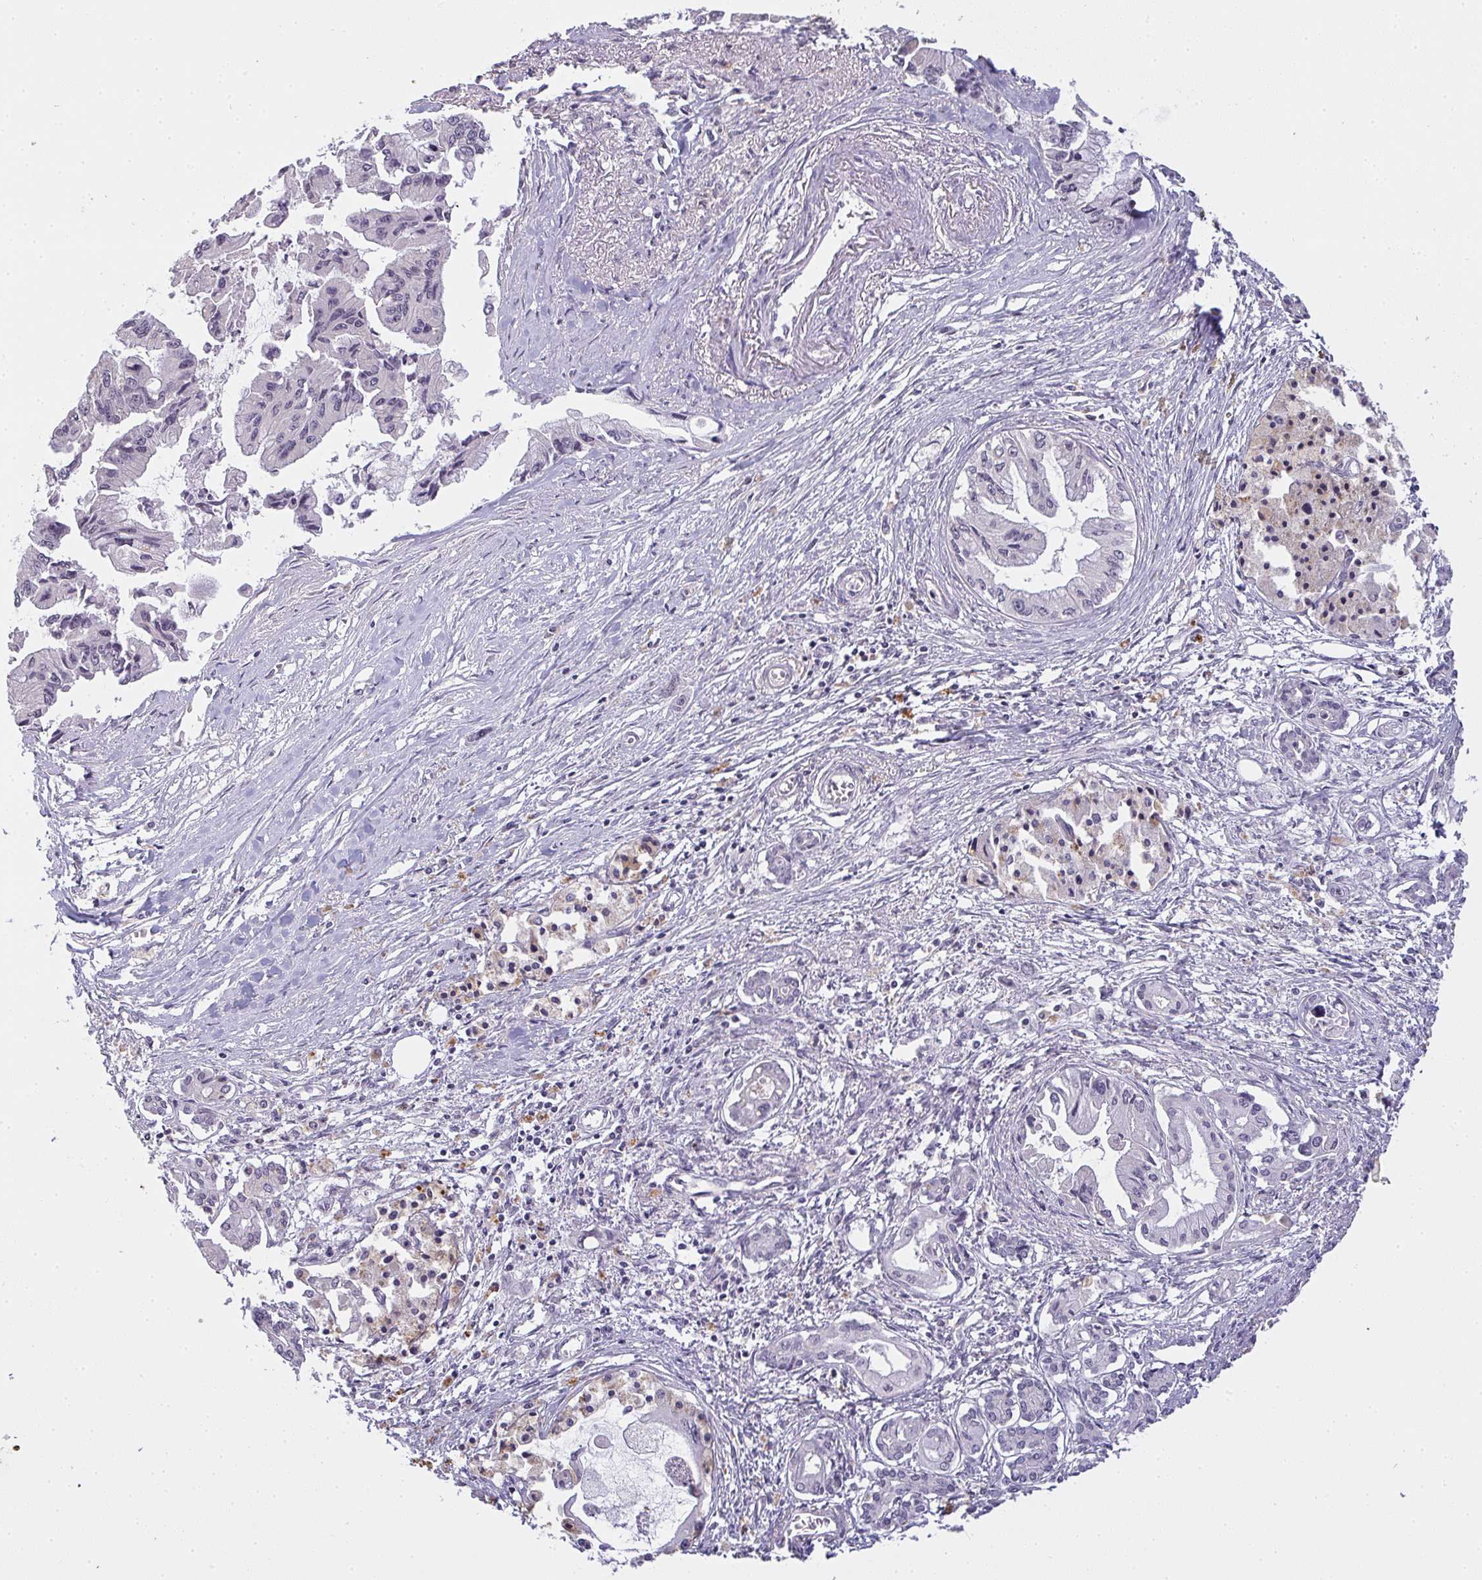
{"staining": {"intensity": "negative", "quantity": "none", "location": "none"}, "tissue": "pancreatic cancer", "cell_type": "Tumor cells", "image_type": "cancer", "snomed": [{"axis": "morphology", "description": "Adenocarcinoma, NOS"}, {"axis": "topography", "description": "Pancreas"}], "caption": "The immunohistochemistry histopathology image has no significant expression in tumor cells of adenocarcinoma (pancreatic) tissue.", "gene": "TMEM219", "patient": {"sex": "male", "age": 84}}